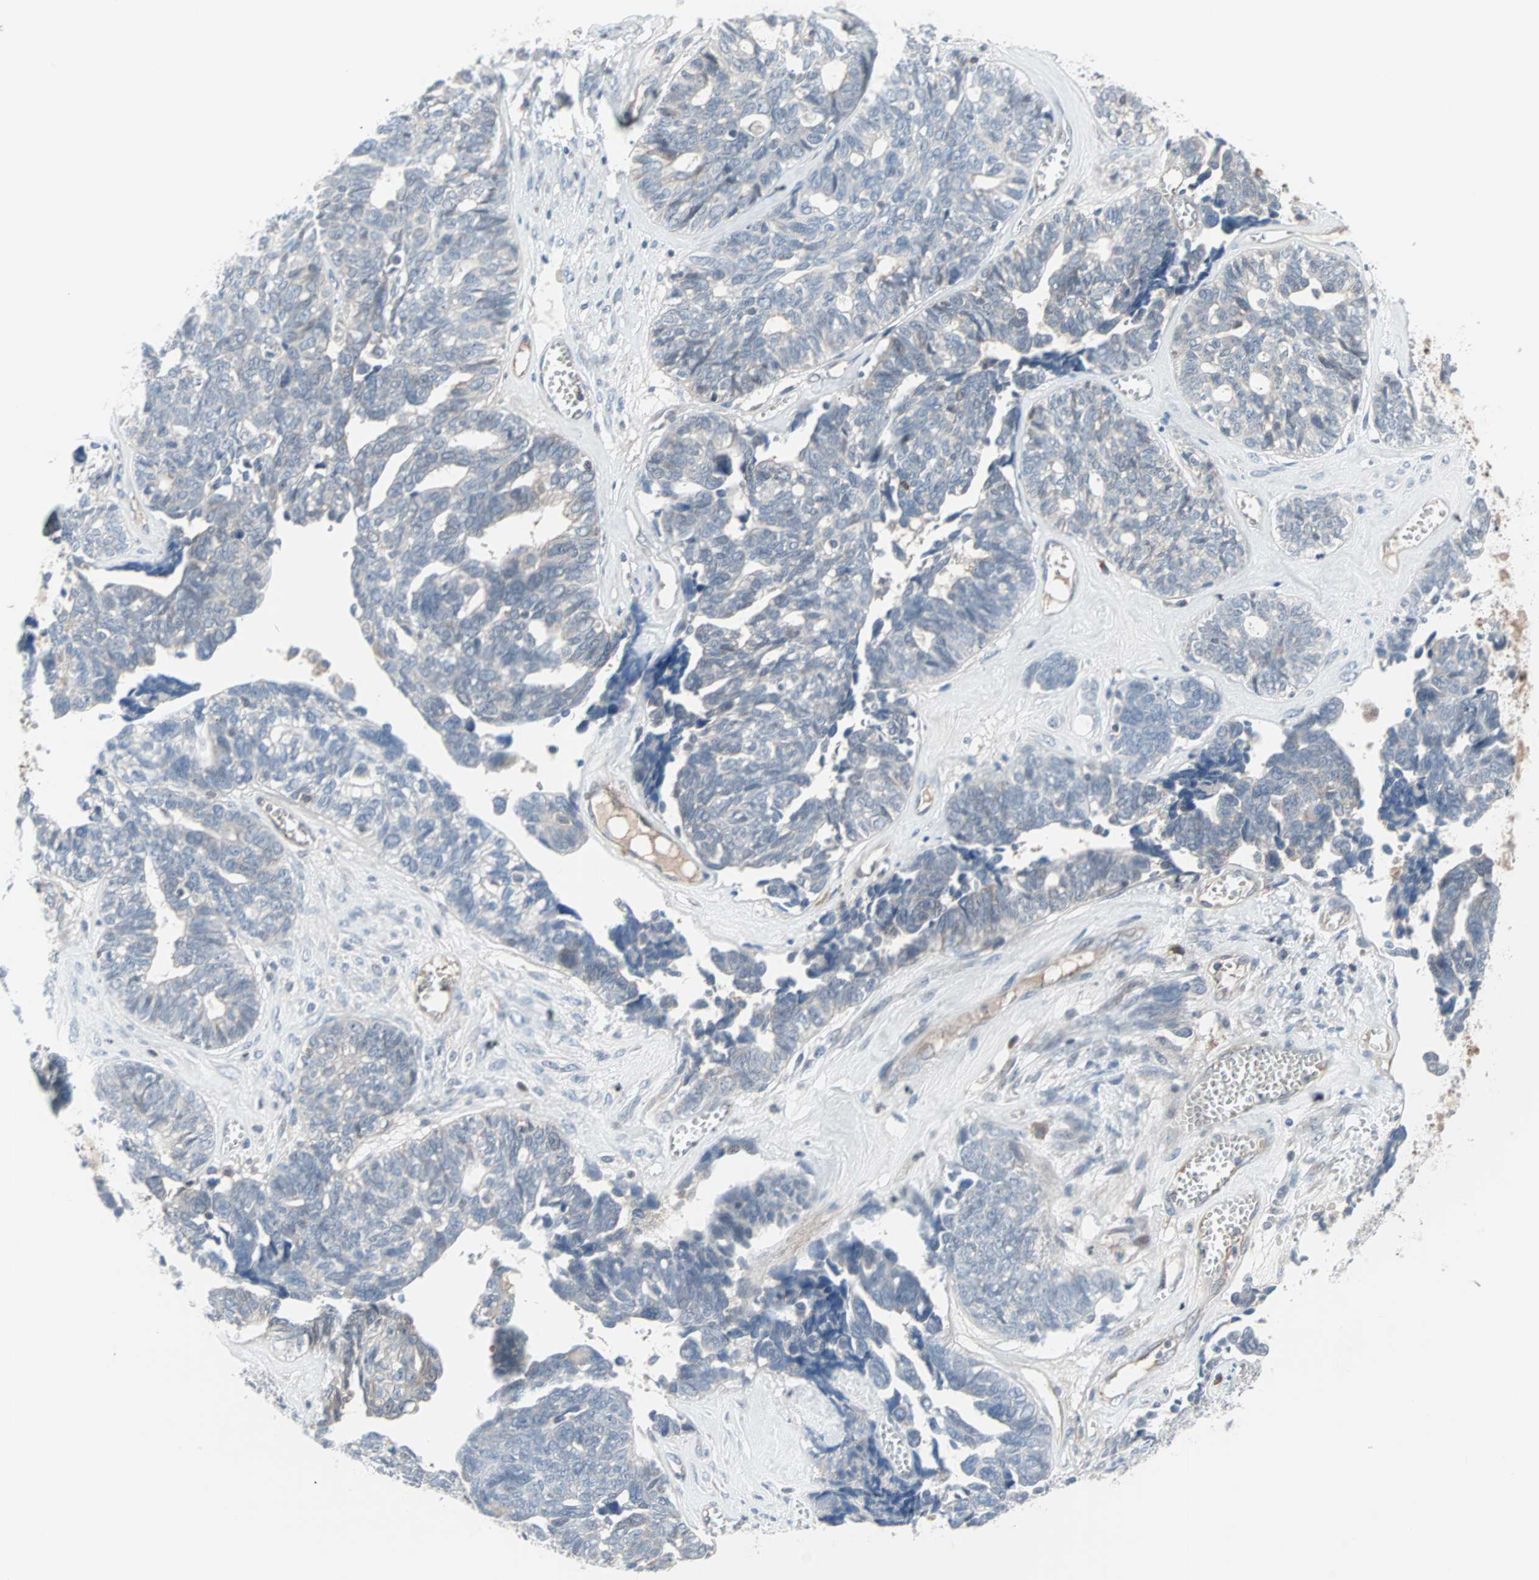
{"staining": {"intensity": "negative", "quantity": "none", "location": "none"}, "tissue": "ovarian cancer", "cell_type": "Tumor cells", "image_type": "cancer", "snomed": [{"axis": "morphology", "description": "Cystadenocarcinoma, serous, NOS"}, {"axis": "topography", "description": "Ovary"}], "caption": "Protein analysis of ovarian cancer (serous cystadenocarcinoma) demonstrates no significant expression in tumor cells. Nuclei are stained in blue.", "gene": "CASP3", "patient": {"sex": "female", "age": 79}}